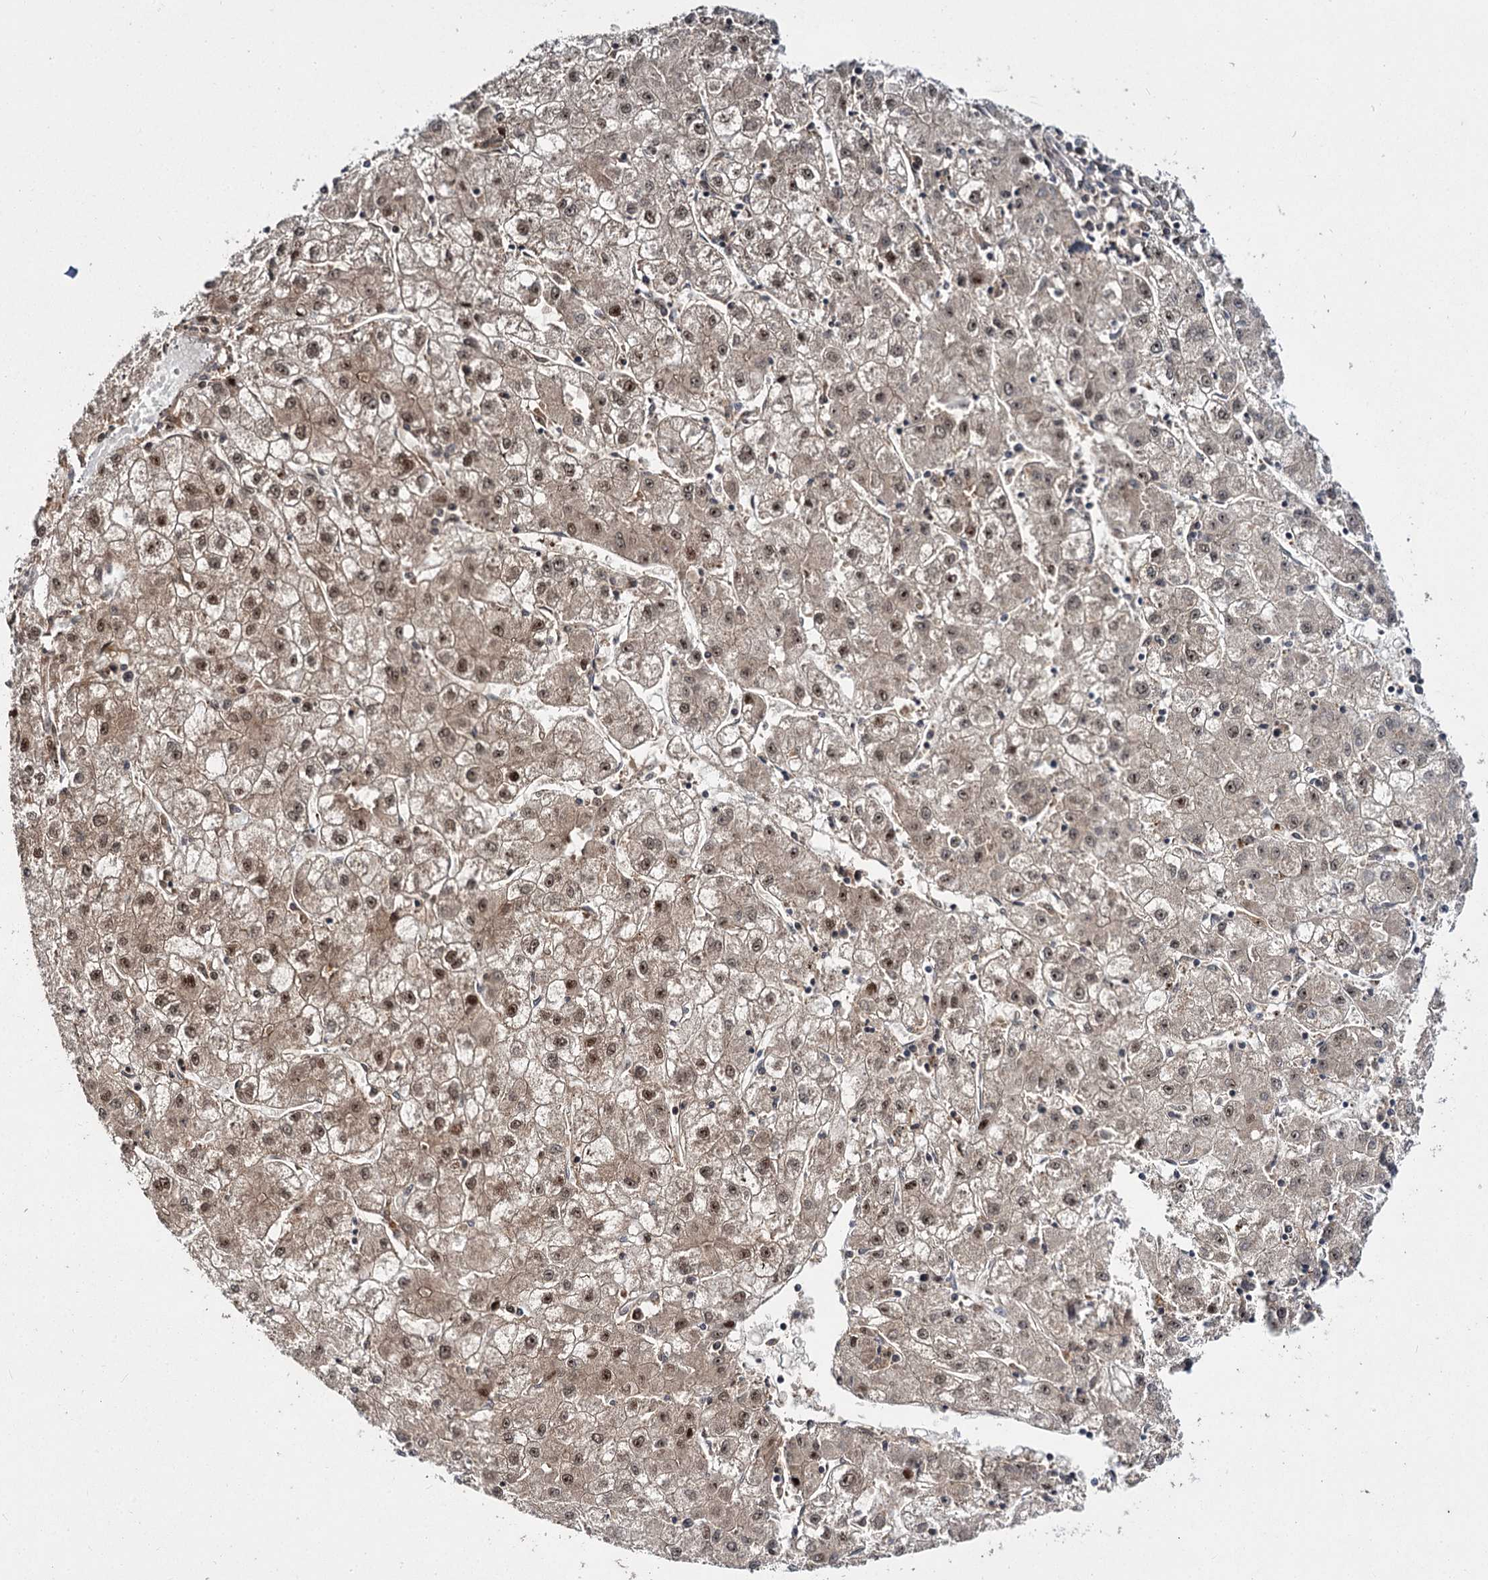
{"staining": {"intensity": "moderate", "quantity": "25%-75%", "location": "cytoplasmic/membranous,nuclear"}, "tissue": "liver cancer", "cell_type": "Tumor cells", "image_type": "cancer", "snomed": [{"axis": "morphology", "description": "Carcinoma, Hepatocellular, NOS"}, {"axis": "topography", "description": "Liver"}], "caption": "Liver cancer (hepatocellular carcinoma) stained with a protein marker demonstrates moderate staining in tumor cells.", "gene": "MKNK2", "patient": {"sex": "male", "age": 72}}